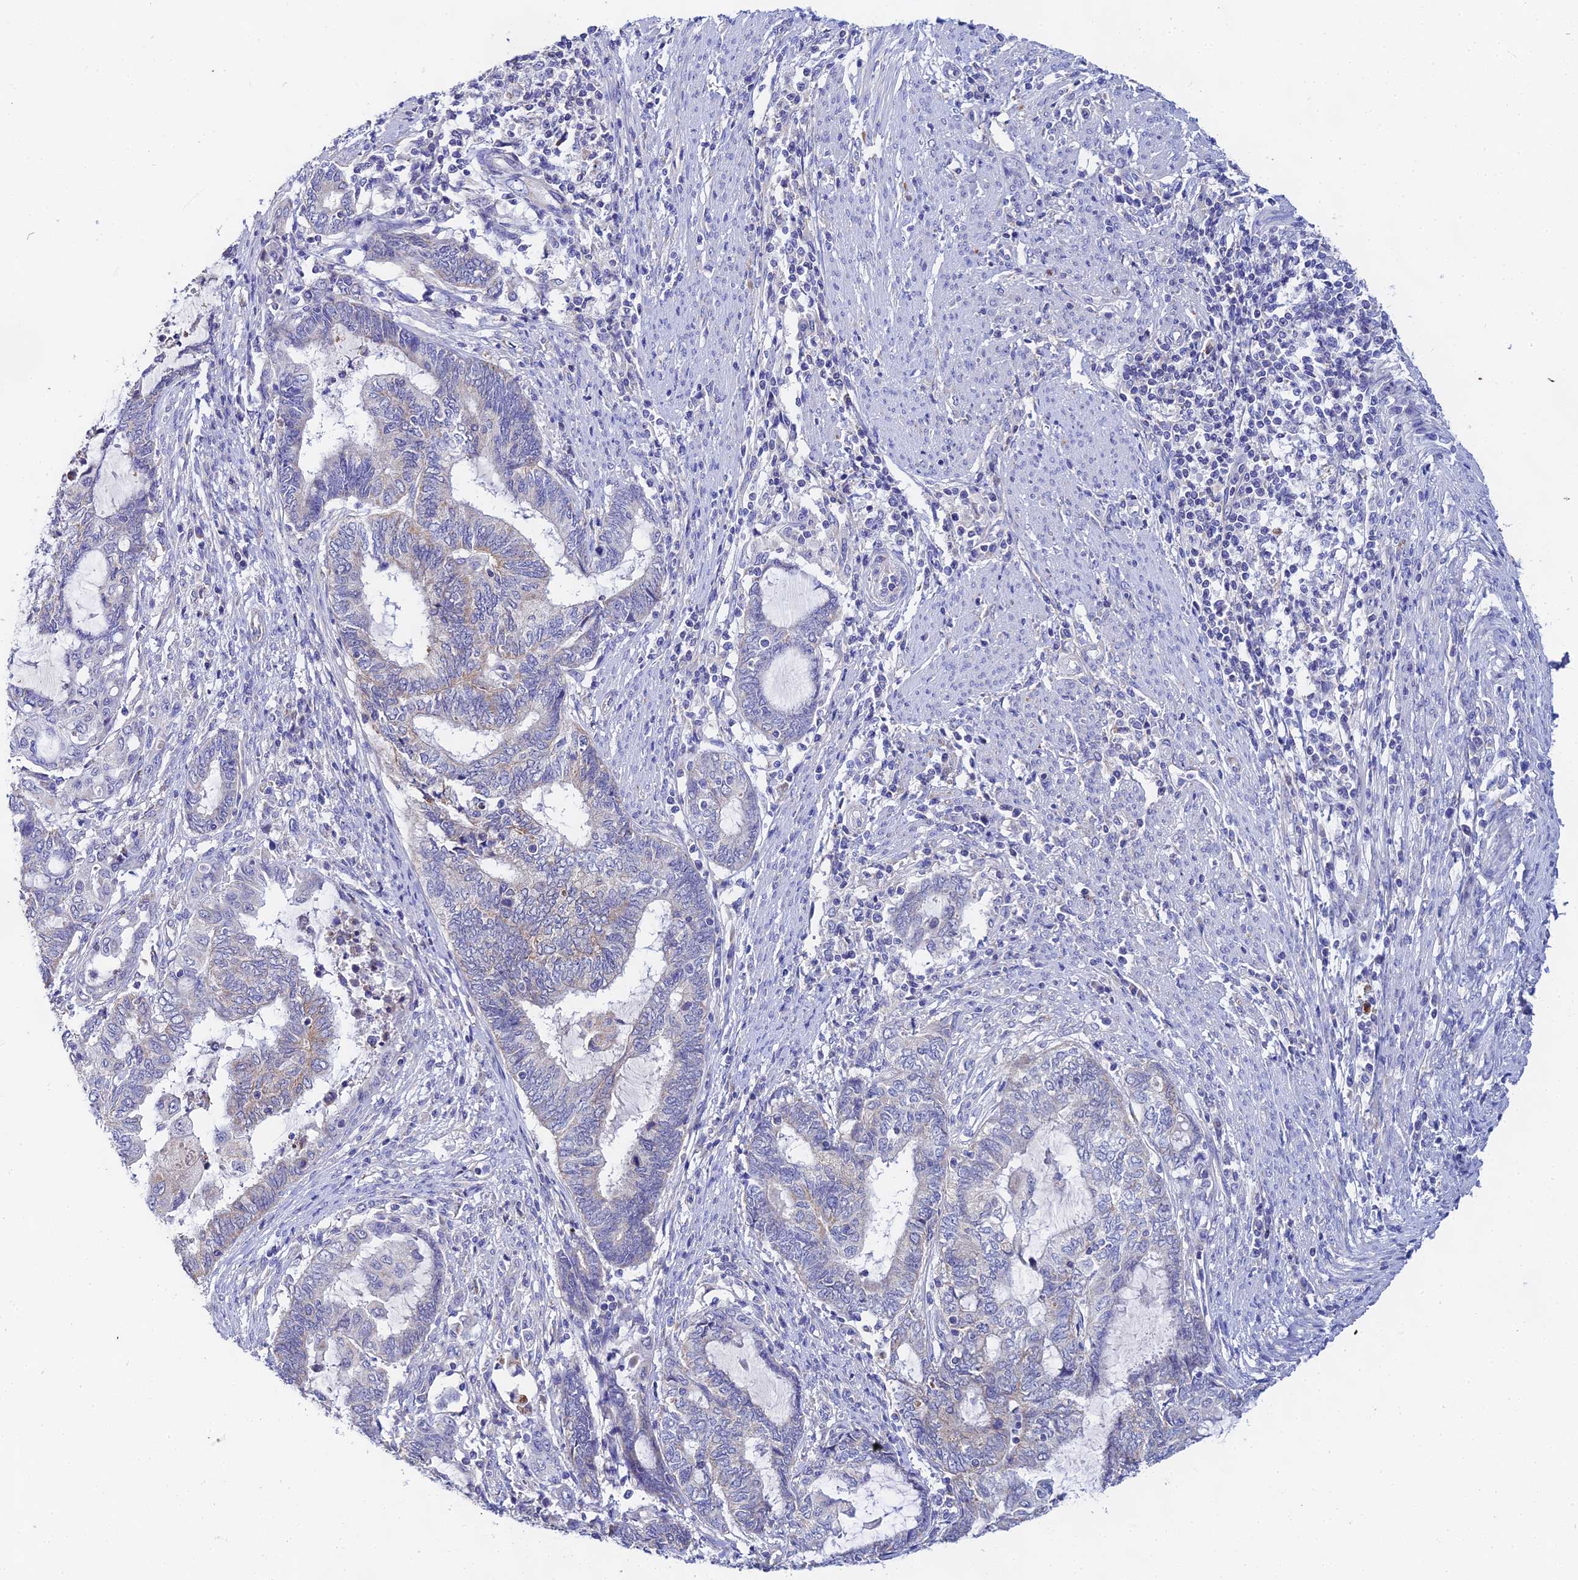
{"staining": {"intensity": "negative", "quantity": "none", "location": "none"}, "tissue": "endometrial cancer", "cell_type": "Tumor cells", "image_type": "cancer", "snomed": [{"axis": "morphology", "description": "Adenocarcinoma, NOS"}, {"axis": "topography", "description": "Uterus"}, {"axis": "topography", "description": "Endometrium"}], "caption": "Tumor cells show no significant positivity in endometrial cancer.", "gene": "PPP2R2C", "patient": {"sex": "female", "age": 70}}